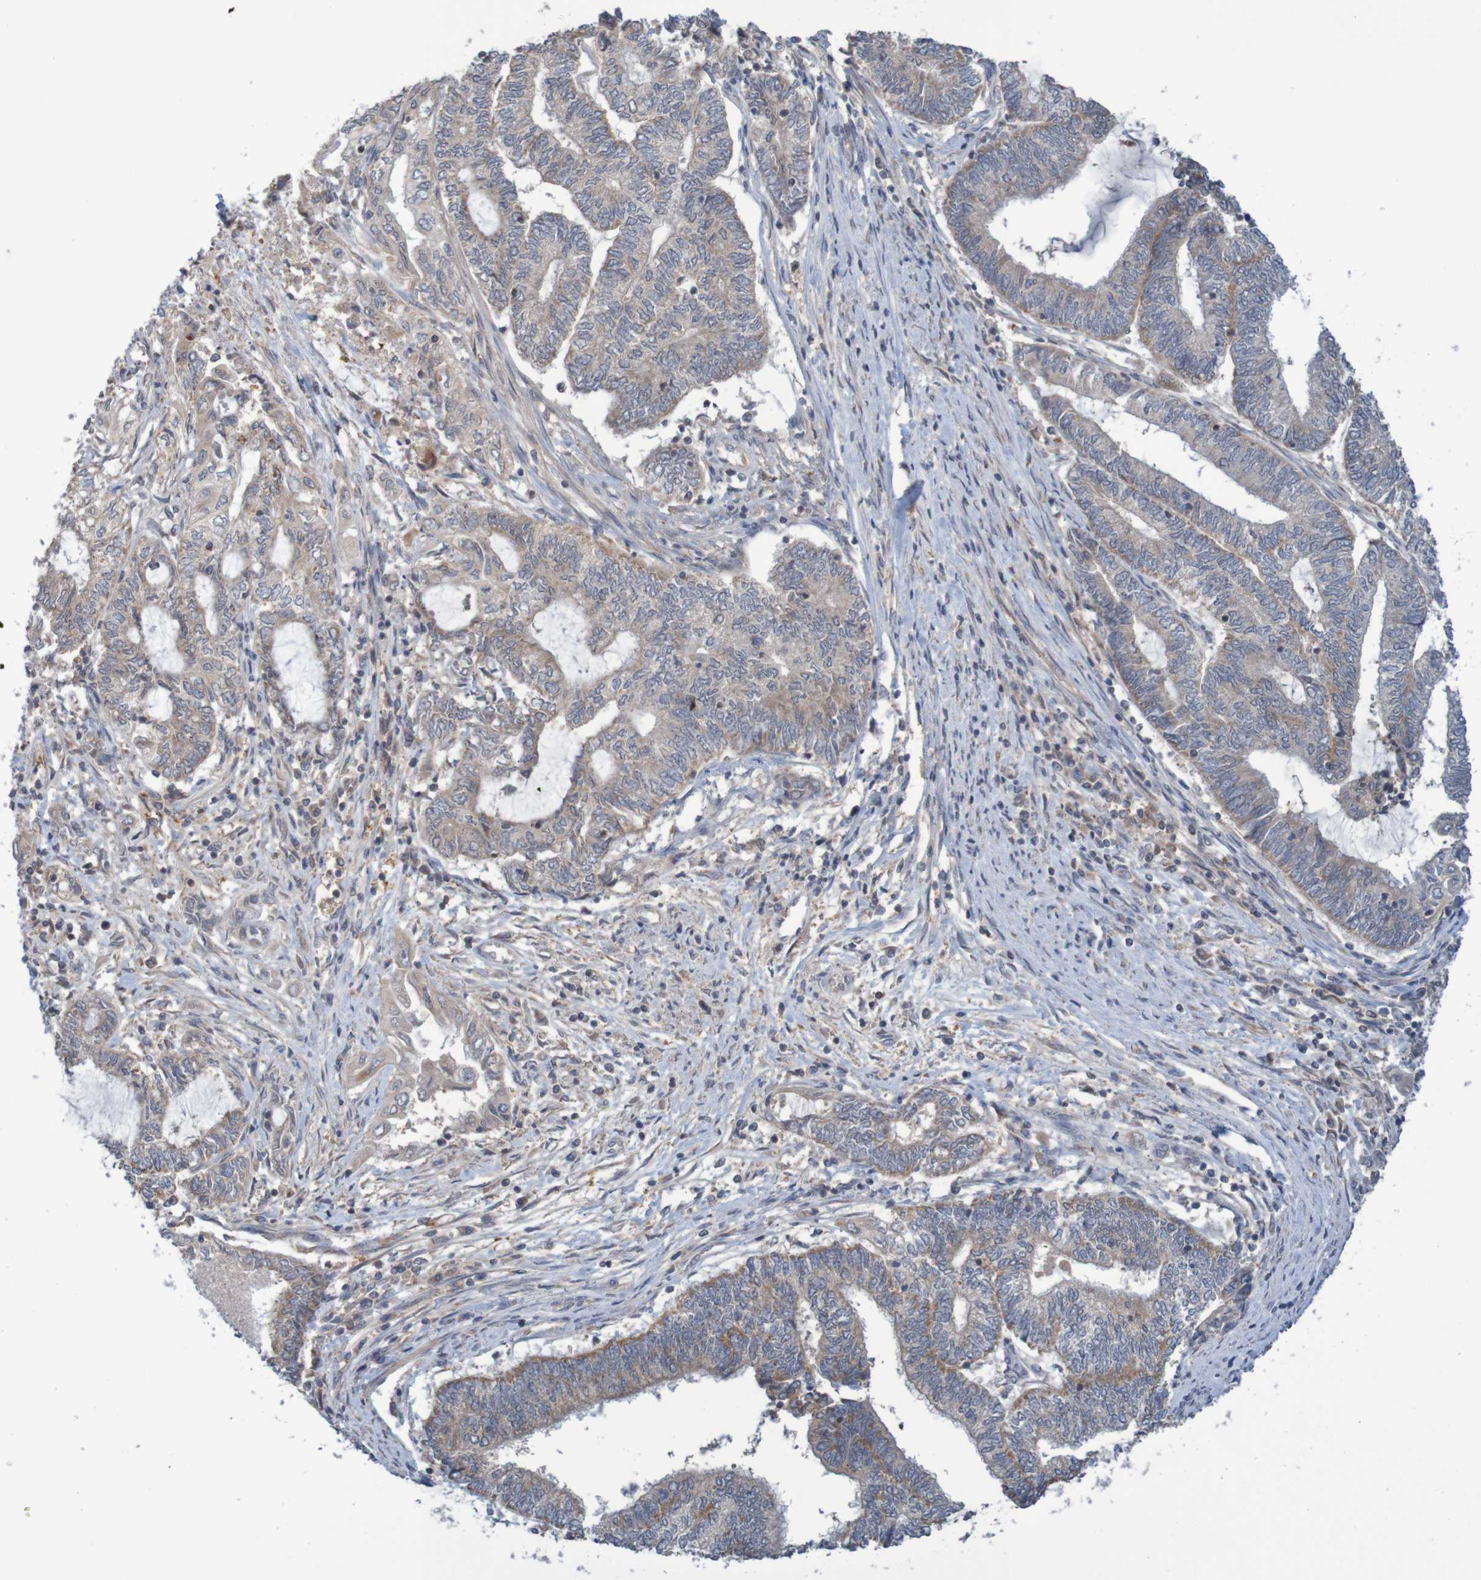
{"staining": {"intensity": "weak", "quantity": ">75%", "location": "cytoplasmic/membranous"}, "tissue": "endometrial cancer", "cell_type": "Tumor cells", "image_type": "cancer", "snomed": [{"axis": "morphology", "description": "Adenocarcinoma, NOS"}, {"axis": "topography", "description": "Uterus"}, {"axis": "topography", "description": "Endometrium"}], "caption": "Endometrial cancer tissue reveals weak cytoplasmic/membranous expression in about >75% of tumor cells", "gene": "ANKK1", "patient": {"sex": "female", "age": 70}}